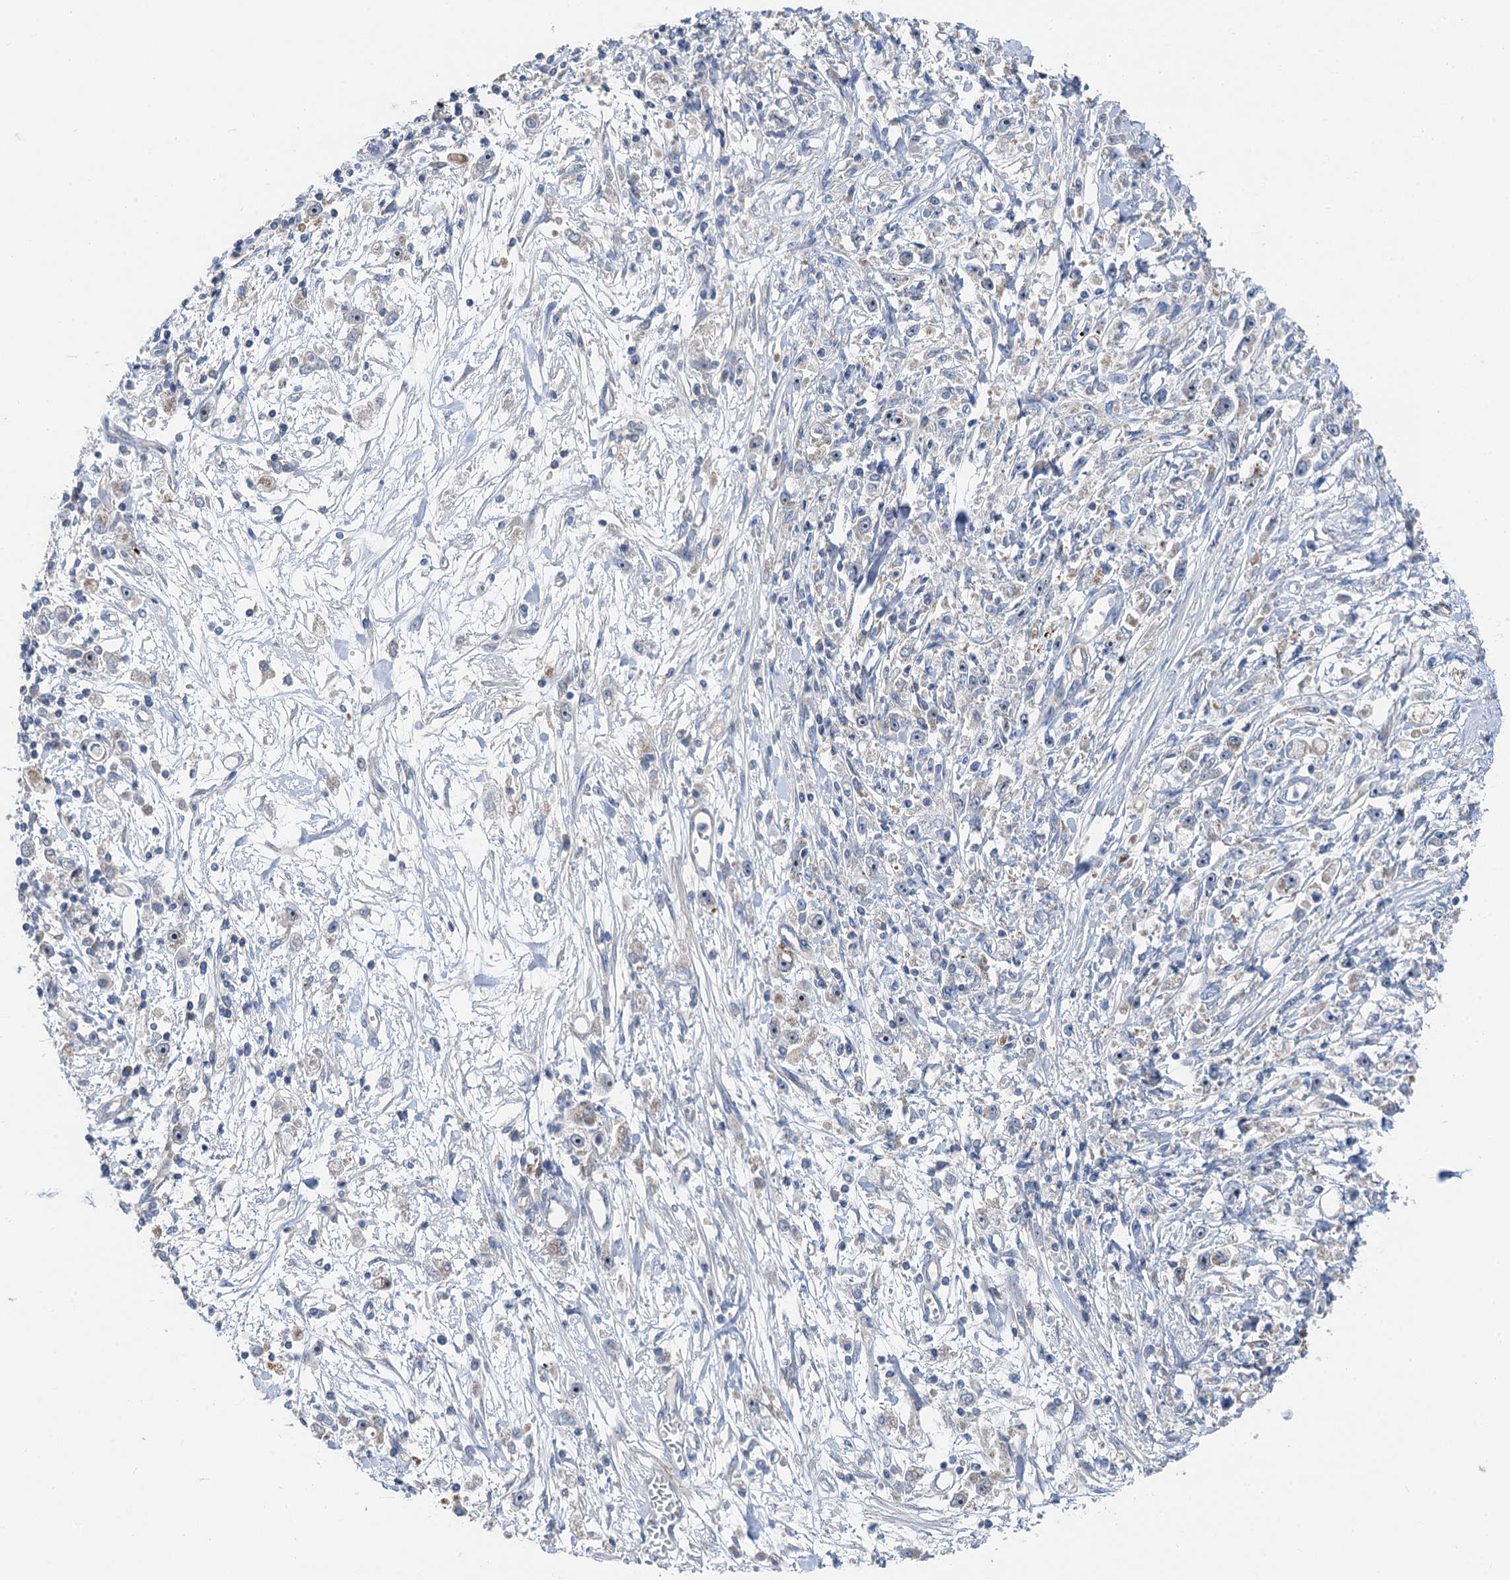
{"staining": {"intensity": "negative", "quantity": "none", "location": "none"}, "tissue": "stomach cancer", "cell_type": "Tumor cells", "image_type": "cancer", "snomed": [{"axis": "morphology", "description": "Adenocarcinoma, NOS"}, {"axis": "topography", "description": "Stomach"}], "caption": "A micrograph of human stomach adenocarcinoma is negative for staining in tumor cells.", "gene": "ANKRD26", "patient": {"sex": "female", "age": 59}}